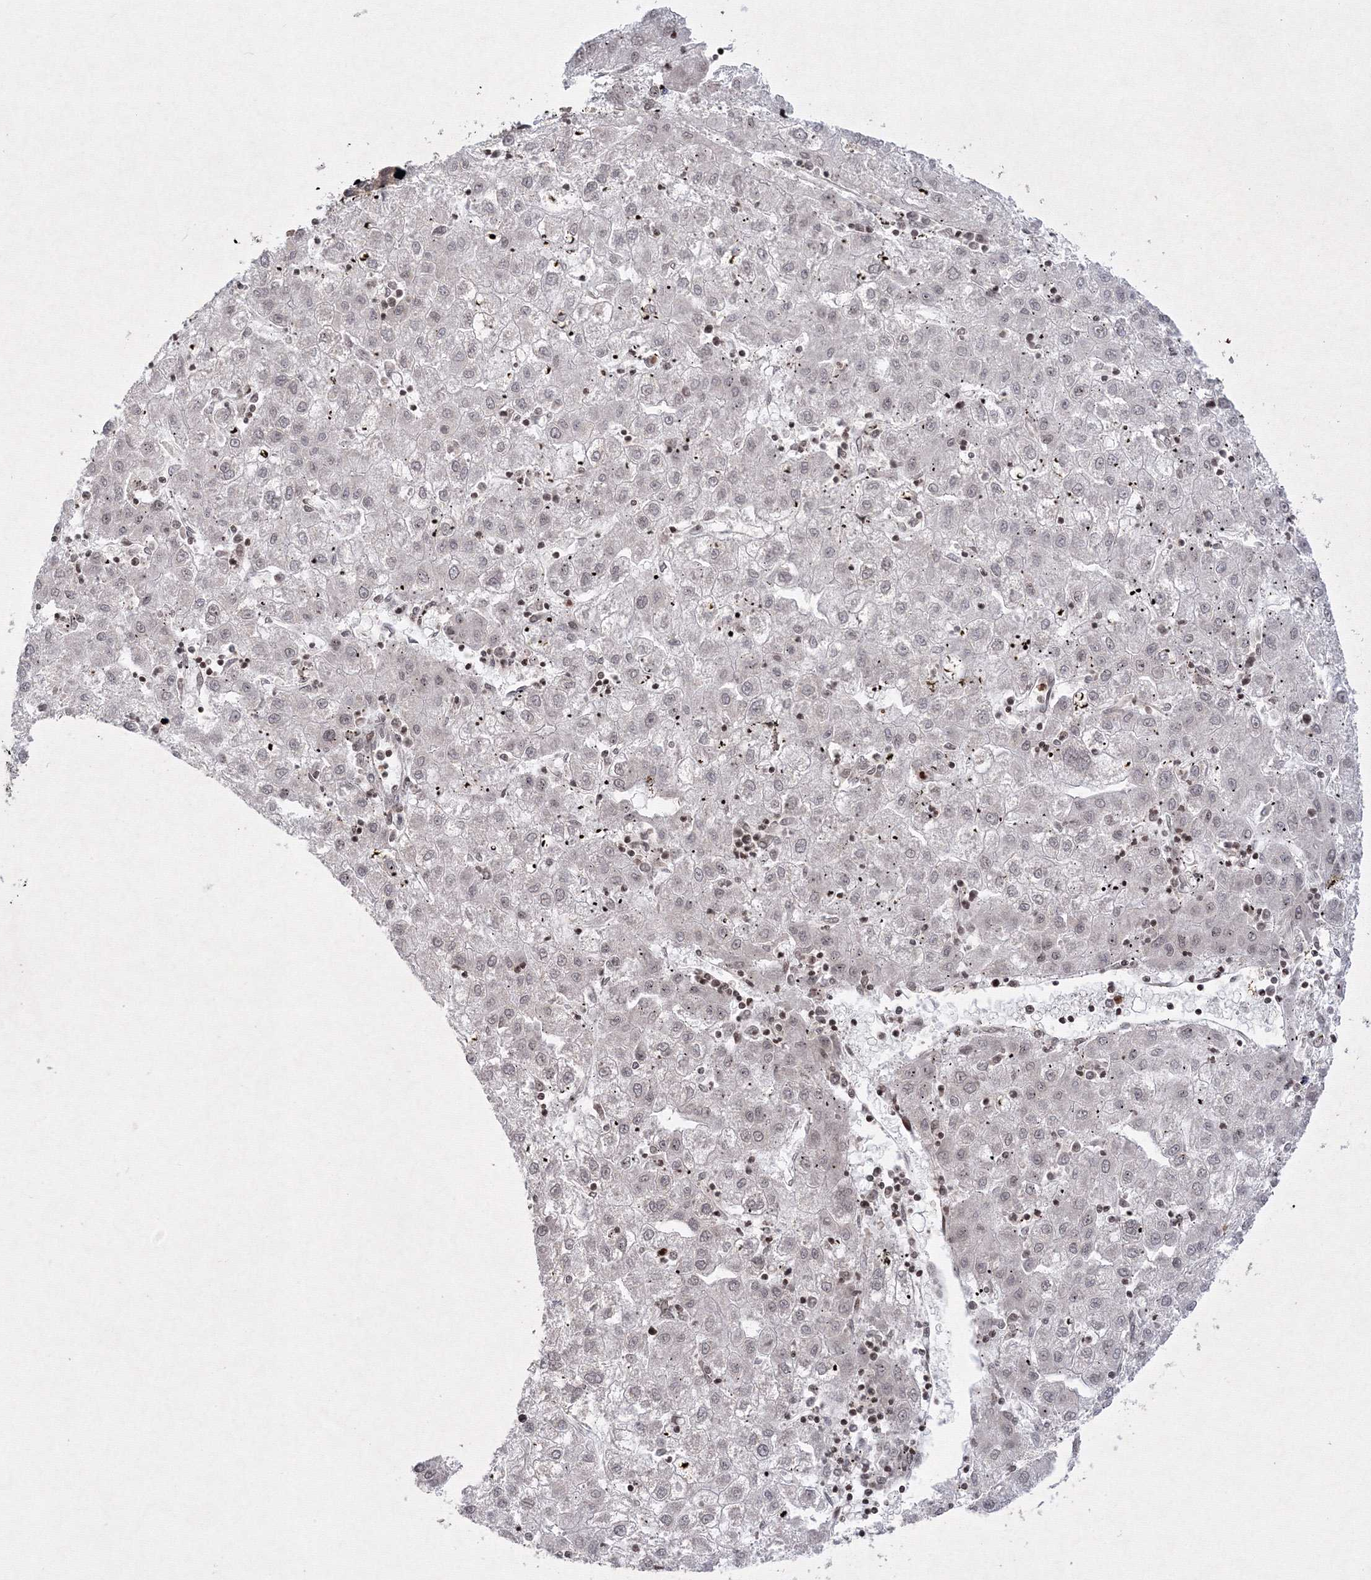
{"staining": {"intensity": "weak", "quantity": ">75%", "location": "nuclear"}, "tissue": "liver cancer", "cell_type": "Tumor cells", "image_type": "cancer", "snomed": [{"axis": "morphology", "description": "Carcinoma, Hepatocellular, NOS"}, {"axis": "topography", "description": "Liver"}], "caption": "Immunohistochemical staining of liver cancer exhibits low levels of weak nuclear protein positivity in approximately >75% of tumor cells.", "gene": "MKRN2", "patient": {"sex": "male", "age": 72}}